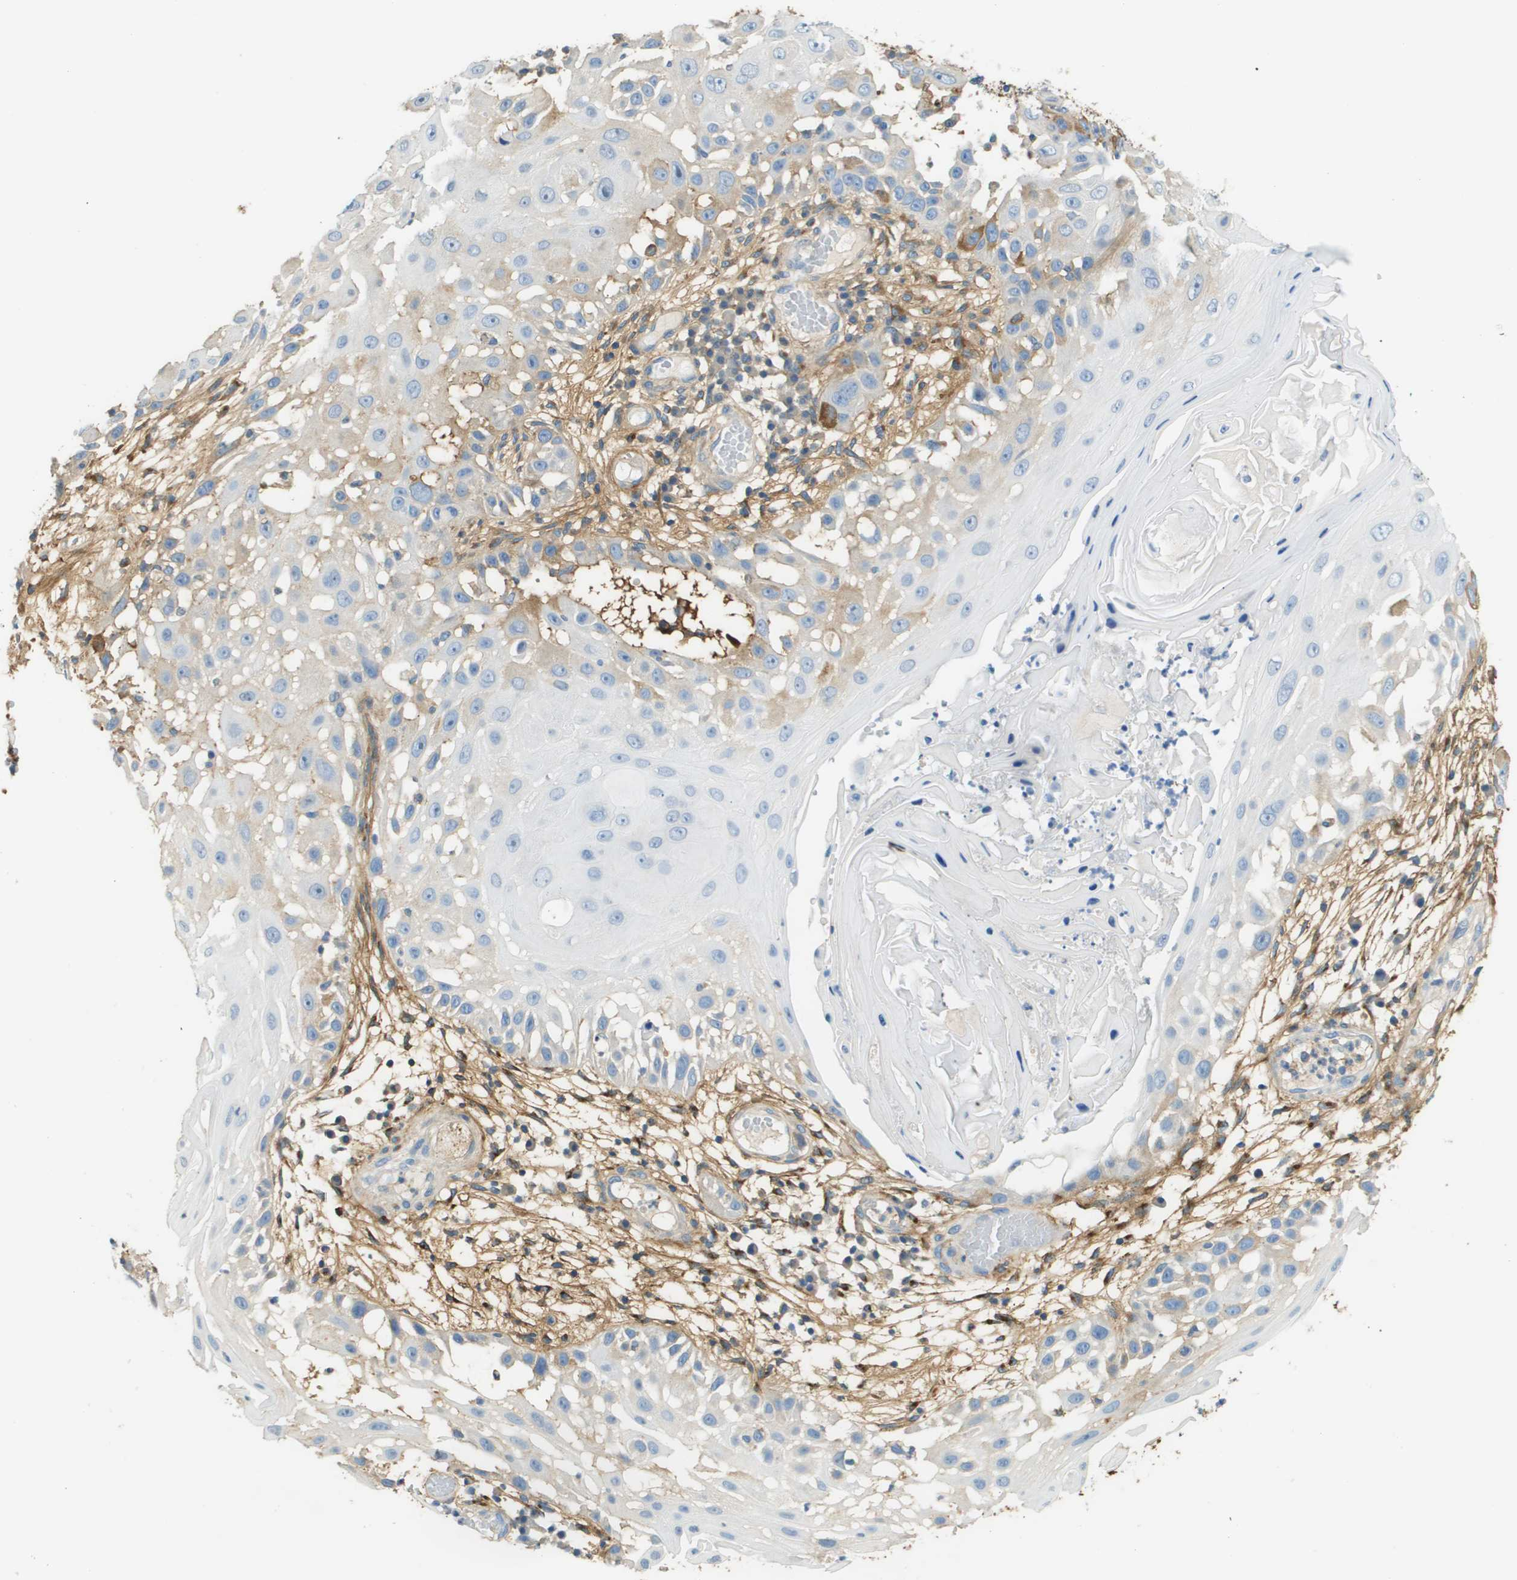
{"staining": {"intensity": "weak", "quantity": "<25%", "location": "cytoplasmic/membranous"}, "tissue": "skin cancer", "cell_type": "Tumor cells", "image_type": "cancer", "snomed": [{"axis": "morphology", "description": "Squamous cell carcinoma, NOS"}, {"axis": "topography", "description": "Skin"}], "caption": "A histopathology image of skin squamous cell carcinoma stained for a protein exhibits no brown staining in tumor cells.", "gene": "DCN", "patient": {"sex": "female", "age": 44}}